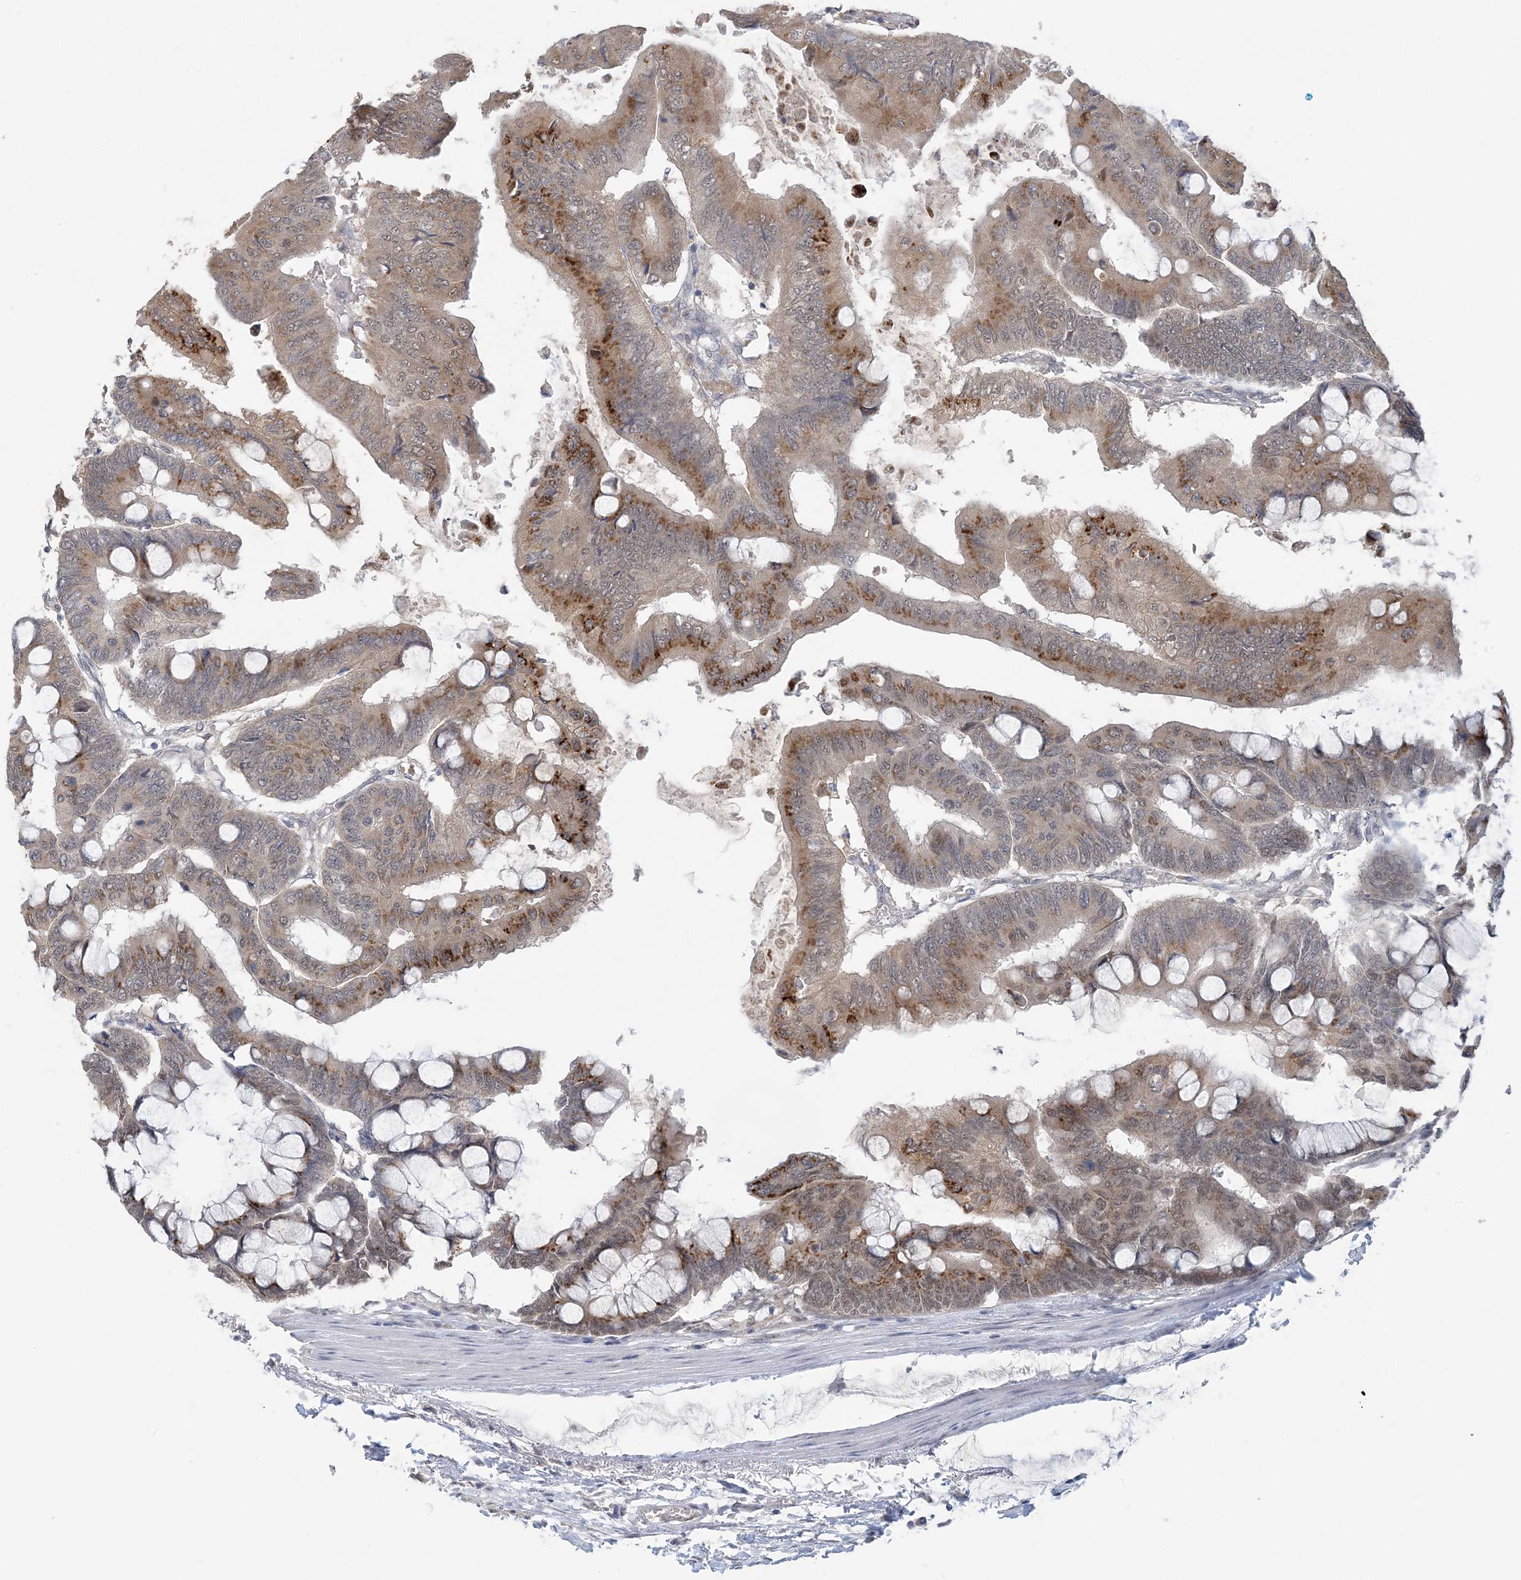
{"staining": {"intensity": "moderate", "quantity": ">75%", "location": "cytoplasmic/membranous"}, "tissue": "colorectal cancer", "cell_type": "Tumor cells", "image_type": "cancer", "snomed": [{"axis": "morphology", "description": "Normal tissue, NOS"}, {"axis": "morphology", "description": "Adenocarcinoma, NOS"}, {"axis": "topography", "description": "Rectum"}, {"axis": "topography", "description": "Peripheral nerve tissue"}], "caption": "An immunohistochemistry histopathology image of tumor tissue is shown. Protein staining in brown highlights moderate cytoplasmic/membranous positivity in adenocarcinoma (colorectal) within tumor cells.", "gene": "ZBTB7A", "patient": {"sex": "male", "age": 92}}